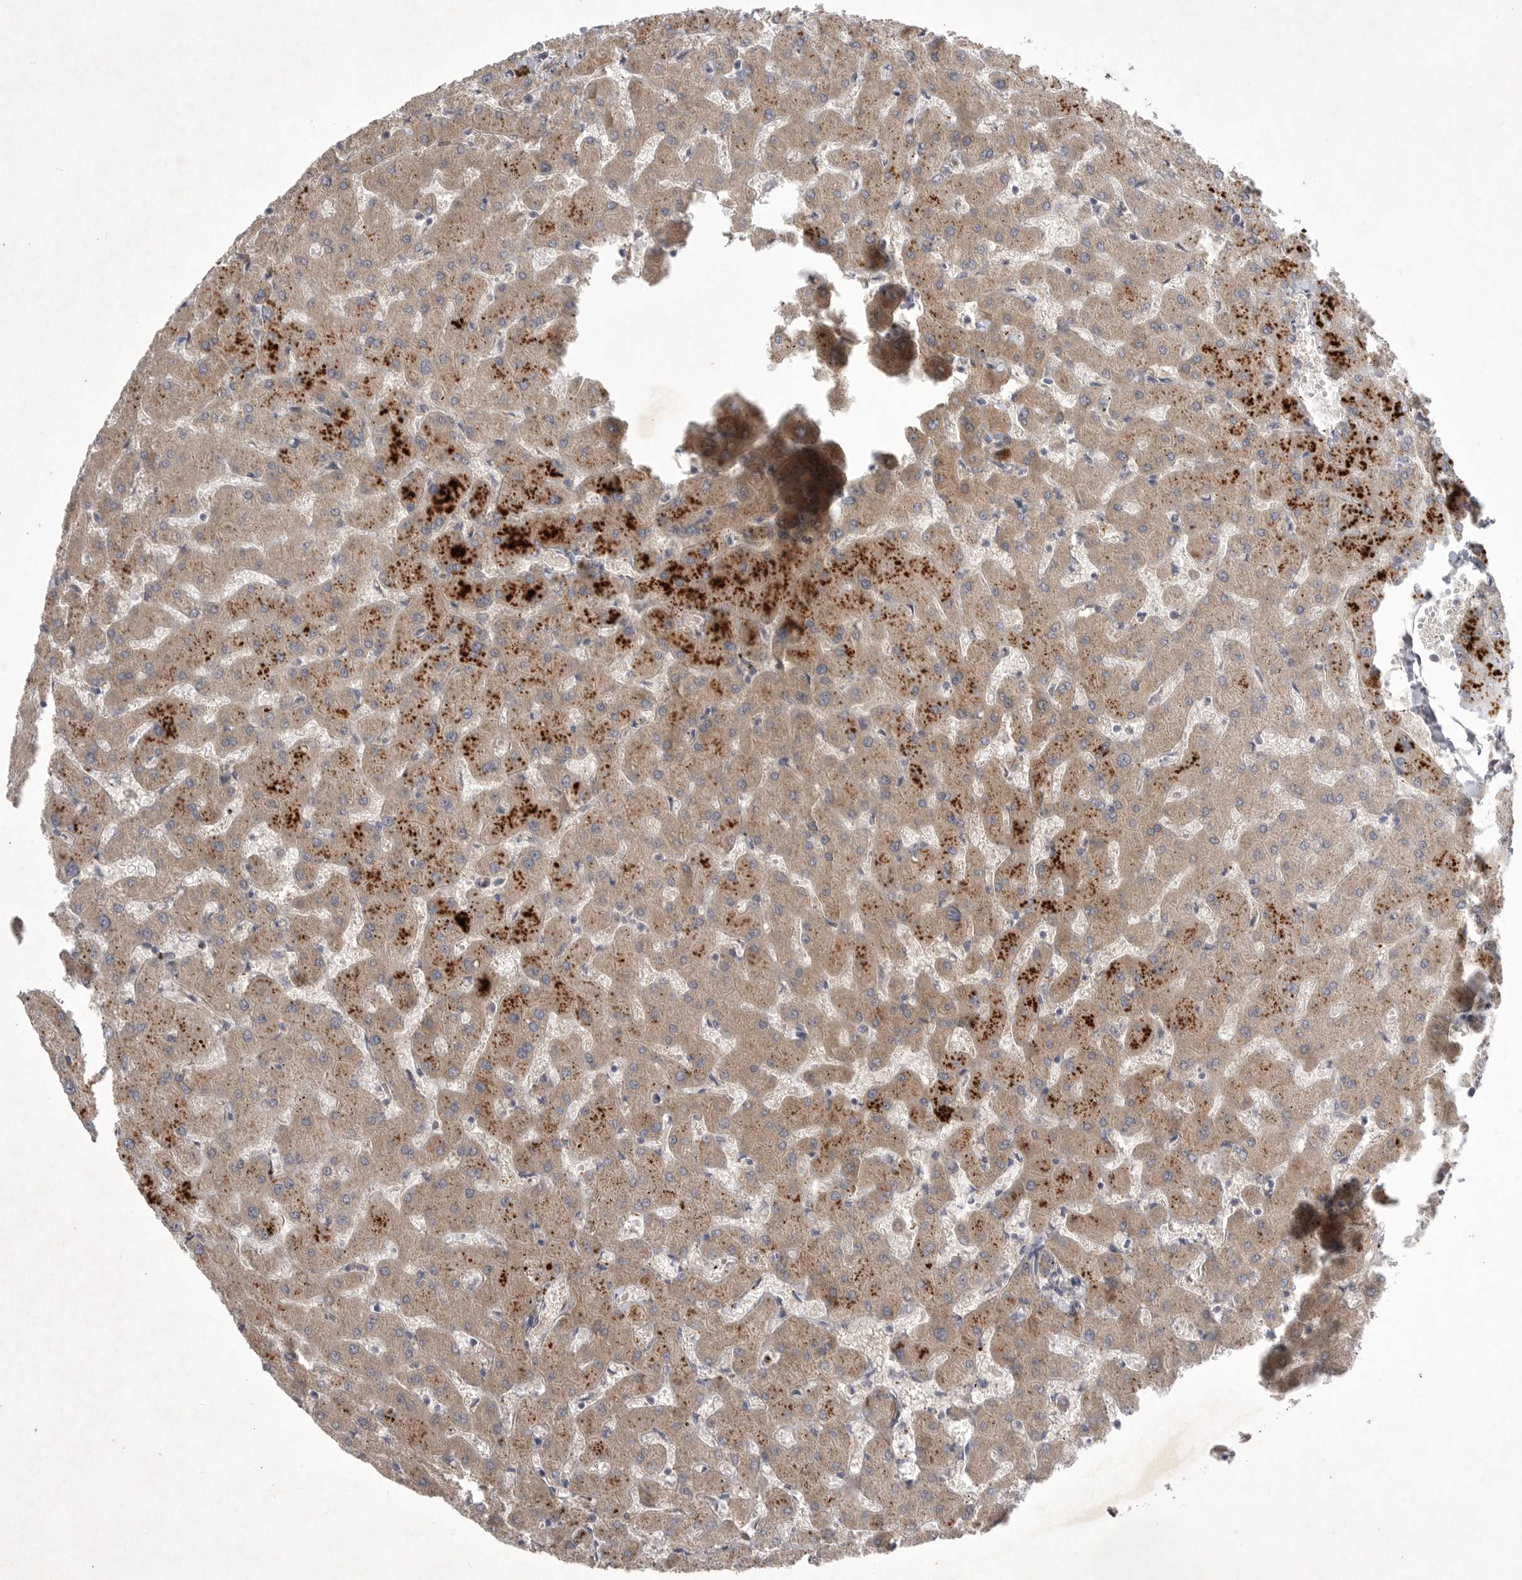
{"staining": {"intensity": "moderate", "quantity": "<25%", "location": "cytoplasmic/membranous"}, "tissue": "liver", "cell_type": "Cholangiocytes", "image_type": "normal", "snomed": [{"axis": "morphology", "description": "Normal tissue, NOS"}, {"axis": "topography", "description": "Liver"}], "caption": "Immunohistochemical staining of benign liver shows <25% levels of moderate cytoplasmic/membranous protein staining in about <25% of cholangiocytes.", "gene": "DHDDS", "patient": {"sex": "female", "age": 63}}